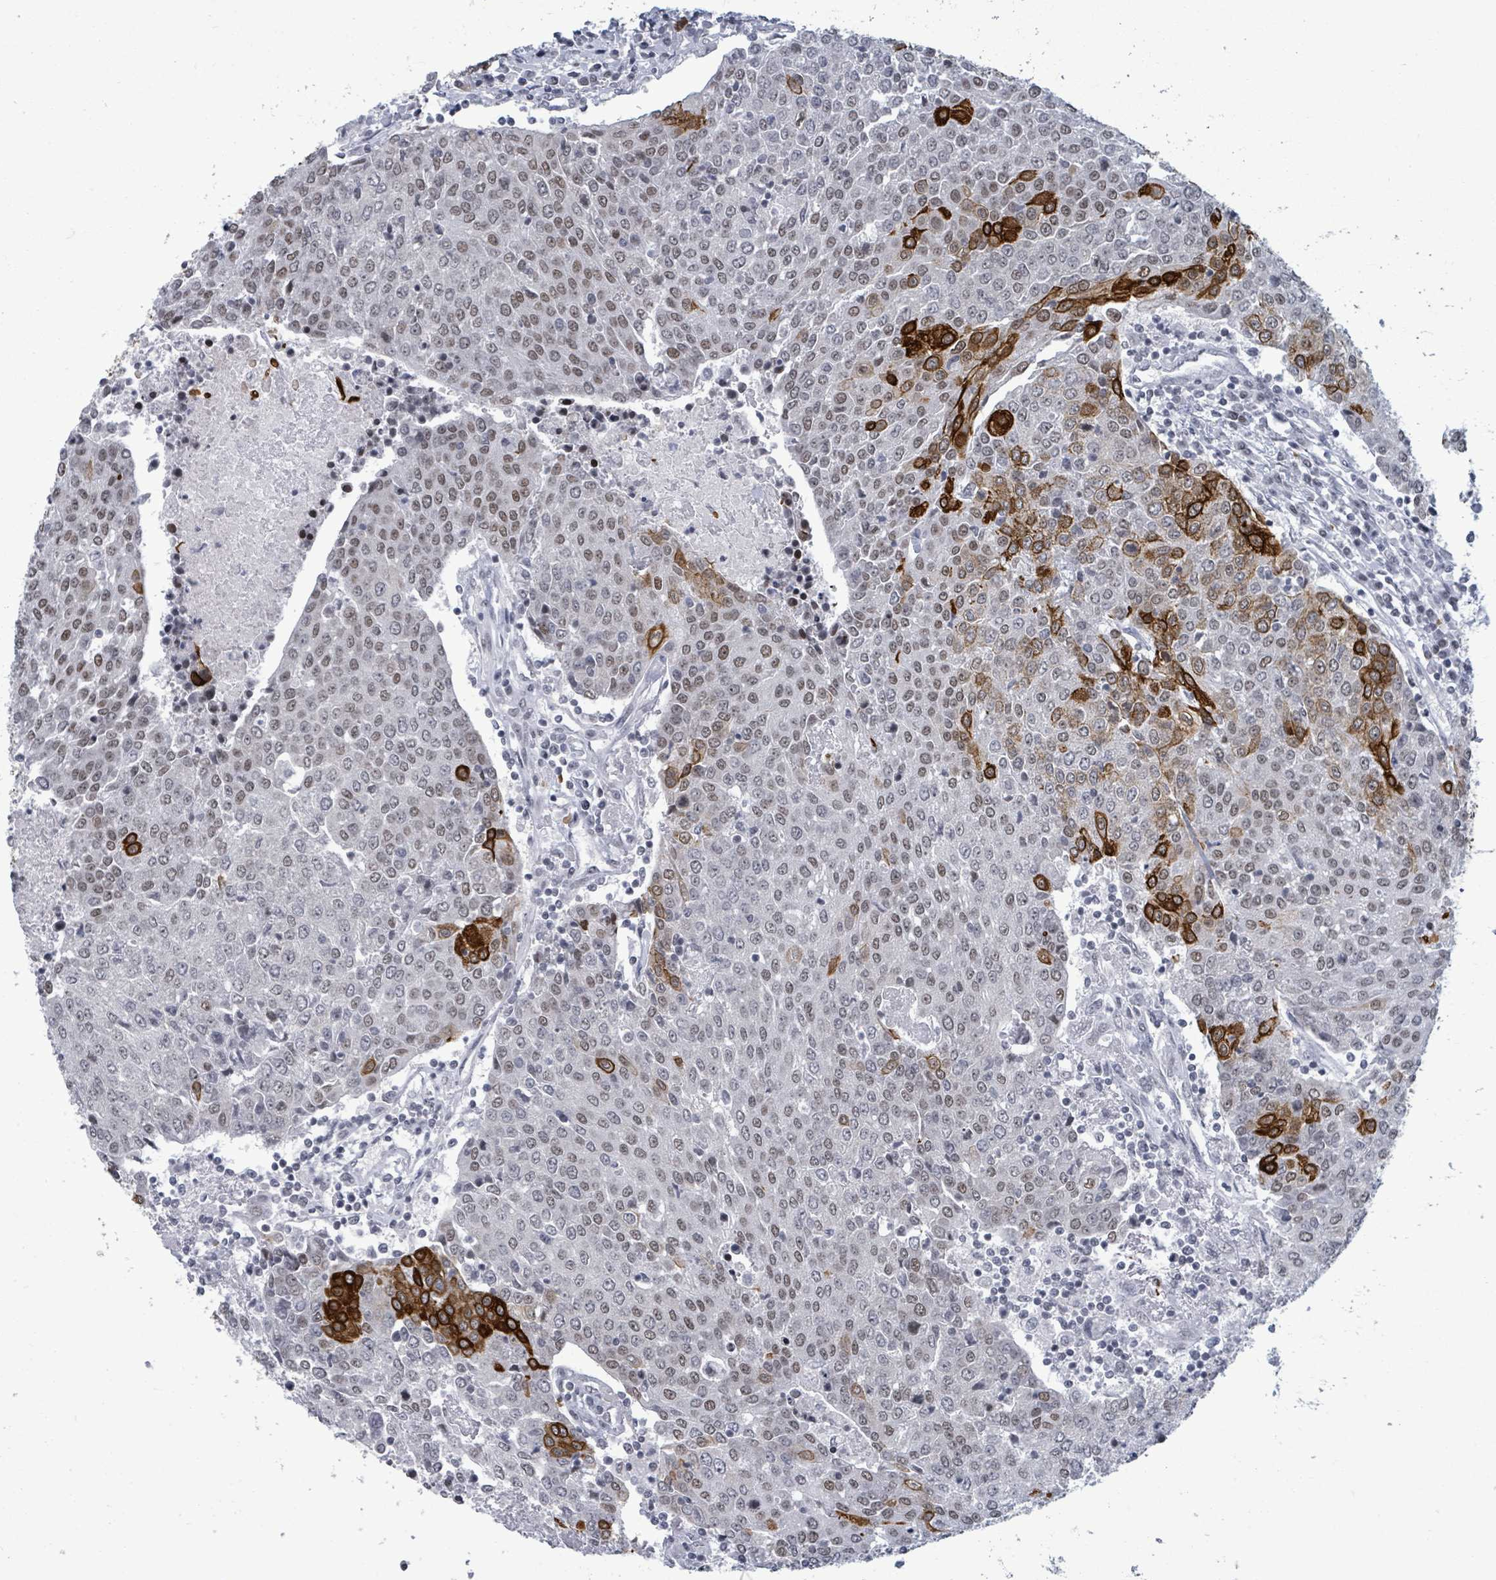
{"staining": {"intensity": "strong", "quantity": "<25%", "location": "cytoplasmic/membranous,nuclear"}, "tissue": "urothelial cancer", "cell_type": "Tumor cells", "image_type": "cancer", "snomed": [{"axis": "morphology", "description": "Urothelial carcinoma, High grade"}, {"axis": "topography", "description": "Urinary bladder"}], "caption": "Protein expression analysis of human urothelial cancer reveals strong cytoplasmic/membranous and nuclear expression in about <25% of tumor cells.", "gene": "ERCC5", "patient": {"sex": "female", "age": 85}}